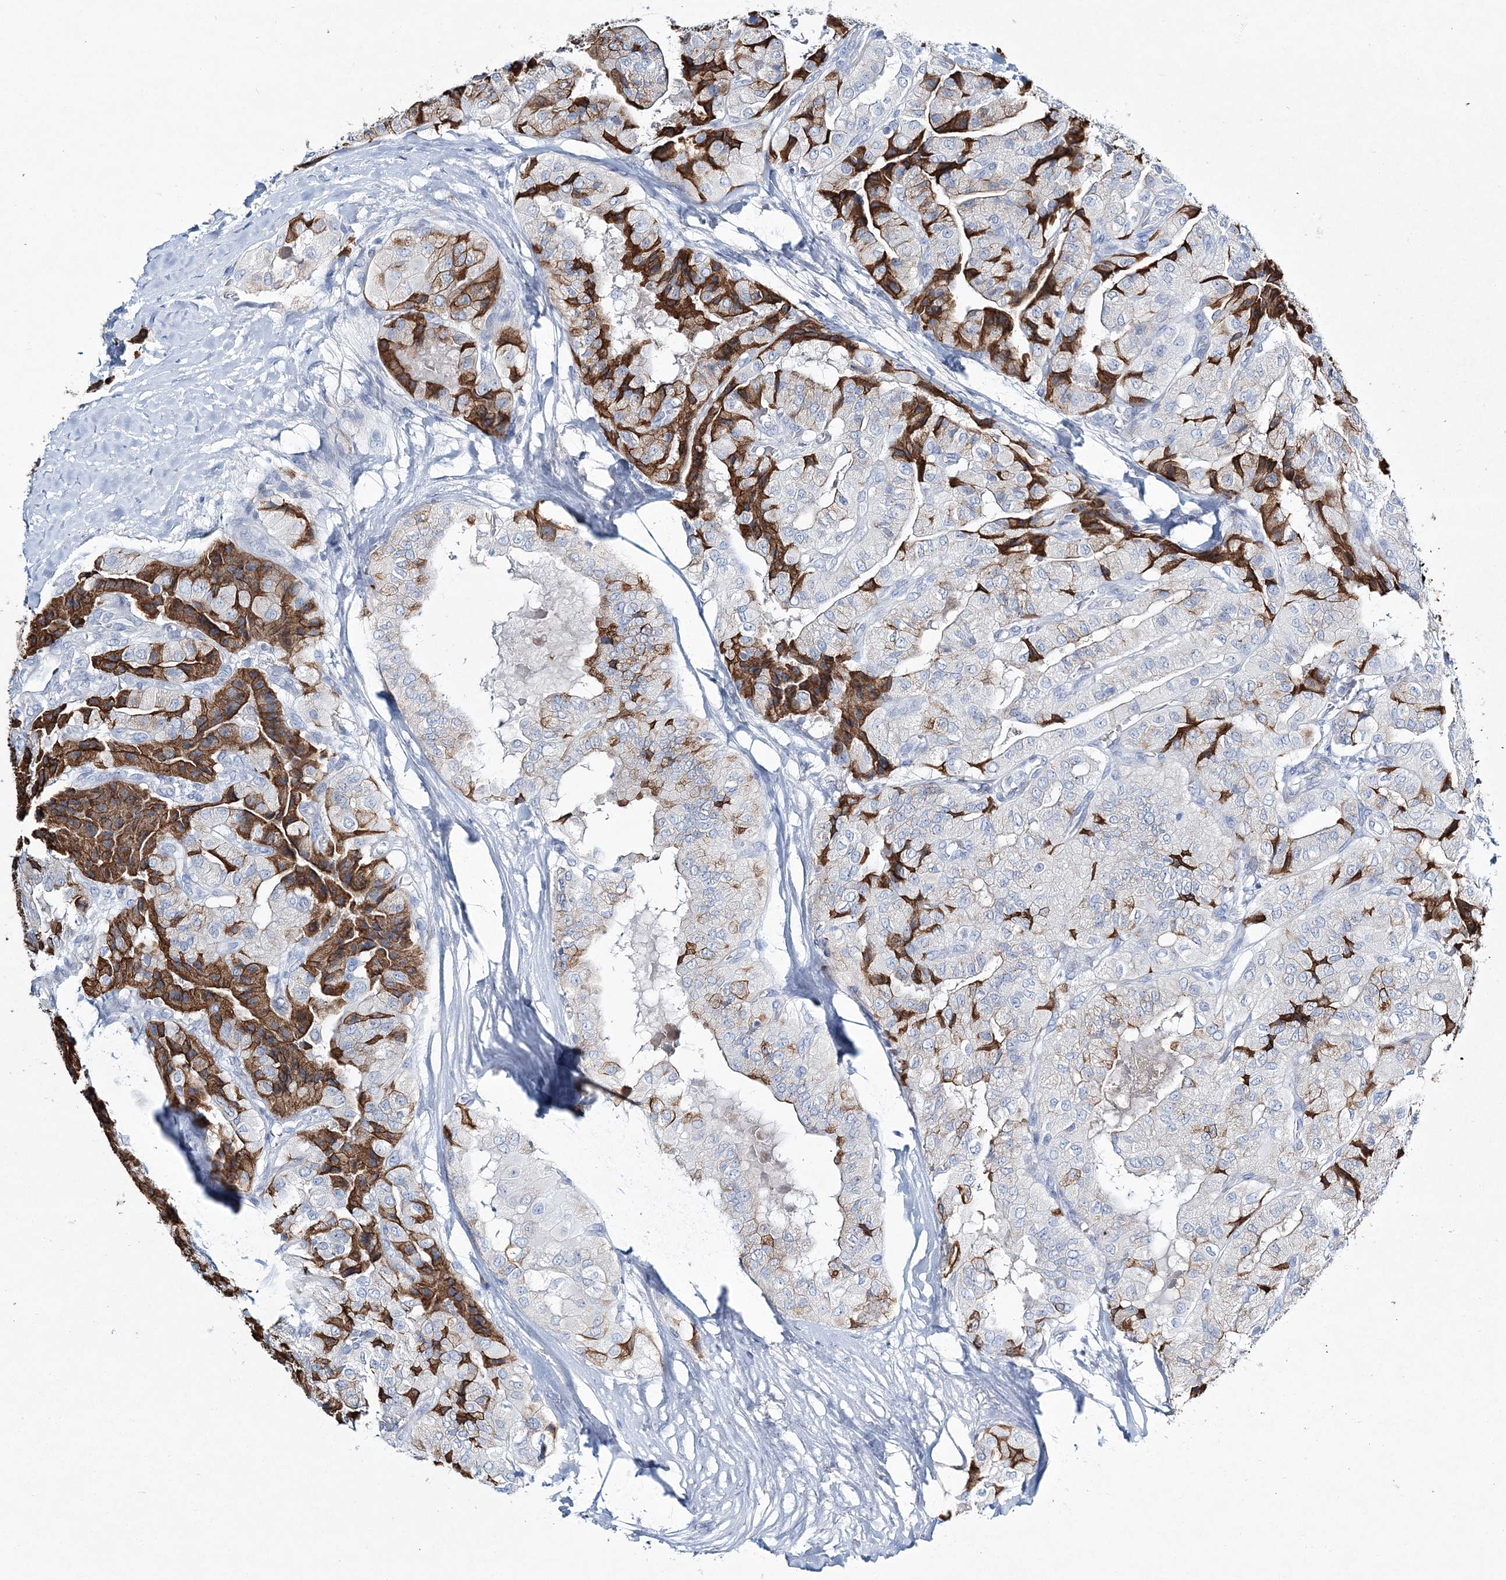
{"staining": {"intensity": "strong", "quantity": "25%-75%", "location": "cytoplasmic/membranous"}, "tissue": "thyroid cancer", "cell_type": "Tumor cells", "image_type": "cancer", "snomed": [{"axis": "morphology", "description": "Papillary adenocarcinoma, NOS"}, {"axis": "topography", "description": "Thyroid gland"}], "caption": "IHC (DAB) staining of thyroid cancer shows strong cytoplasmic/membranous protein expression in approximately 25%-75% of tumor cells.", "gene": "ADGRL1", "patient": {"sex": "female", "age": 59}}